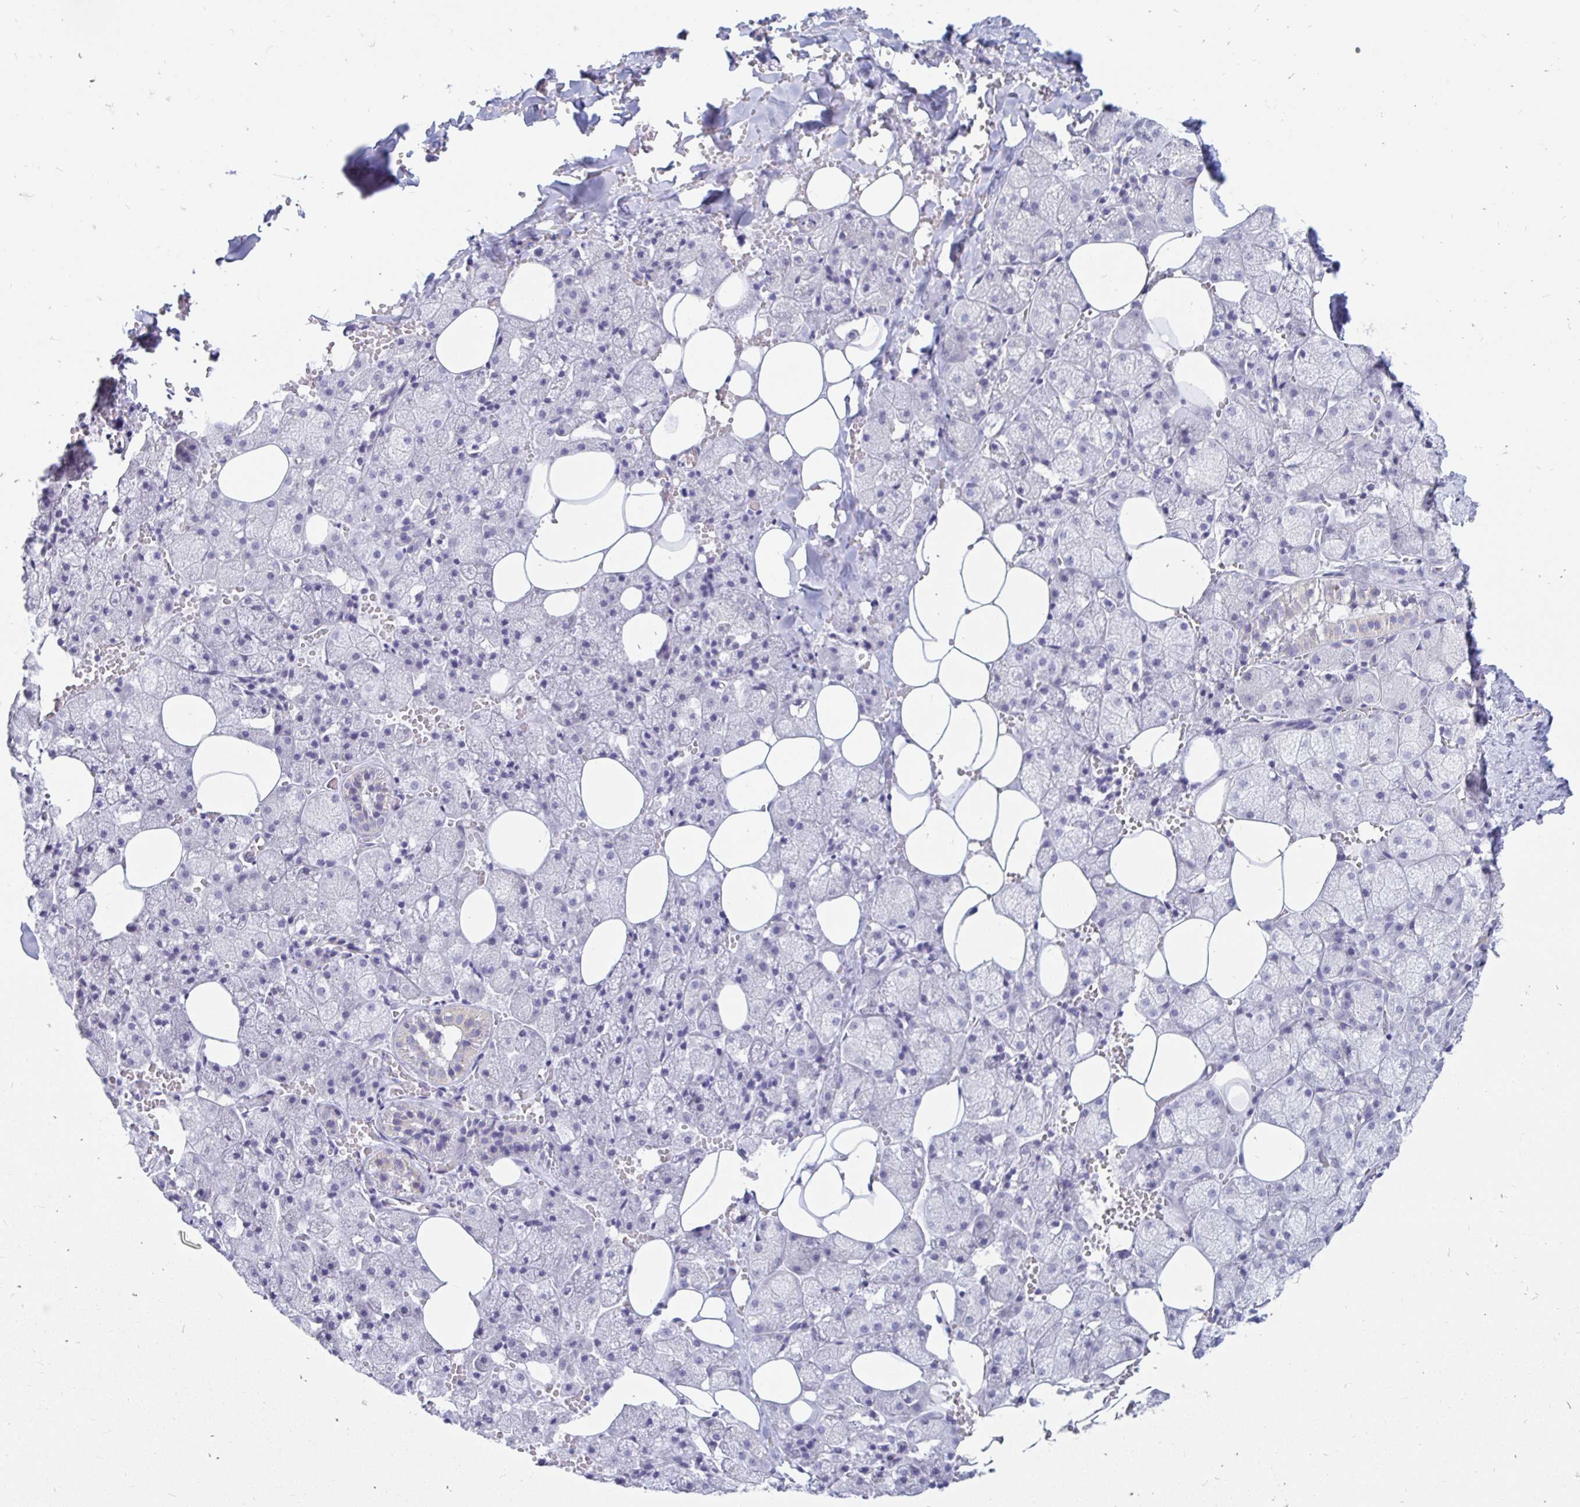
{"staining": {"intensity": "negative", "quantity": "none", "location": "none"}, "tissue": "salivary gland", "cell_type": "Glandular cells", "image_type": "normal", "snomed": [{"axis": "morphology", "description": "Normal tissue, NOS"}, {"axis": "topography", "description": "Salivary gland"}, {"axis": "topography", "description": "Peripheral nerve tissue"}], "caption": "A high-resolution histopathology image shows IHC staining of normal salivary gland, which exhibits no significant staining in glandular cells. (DAB (3,3'-diaminobenzidine) IHC, high magnification).", "gene": "PEG10", "patient": {"sex": "male", "age": 38}}